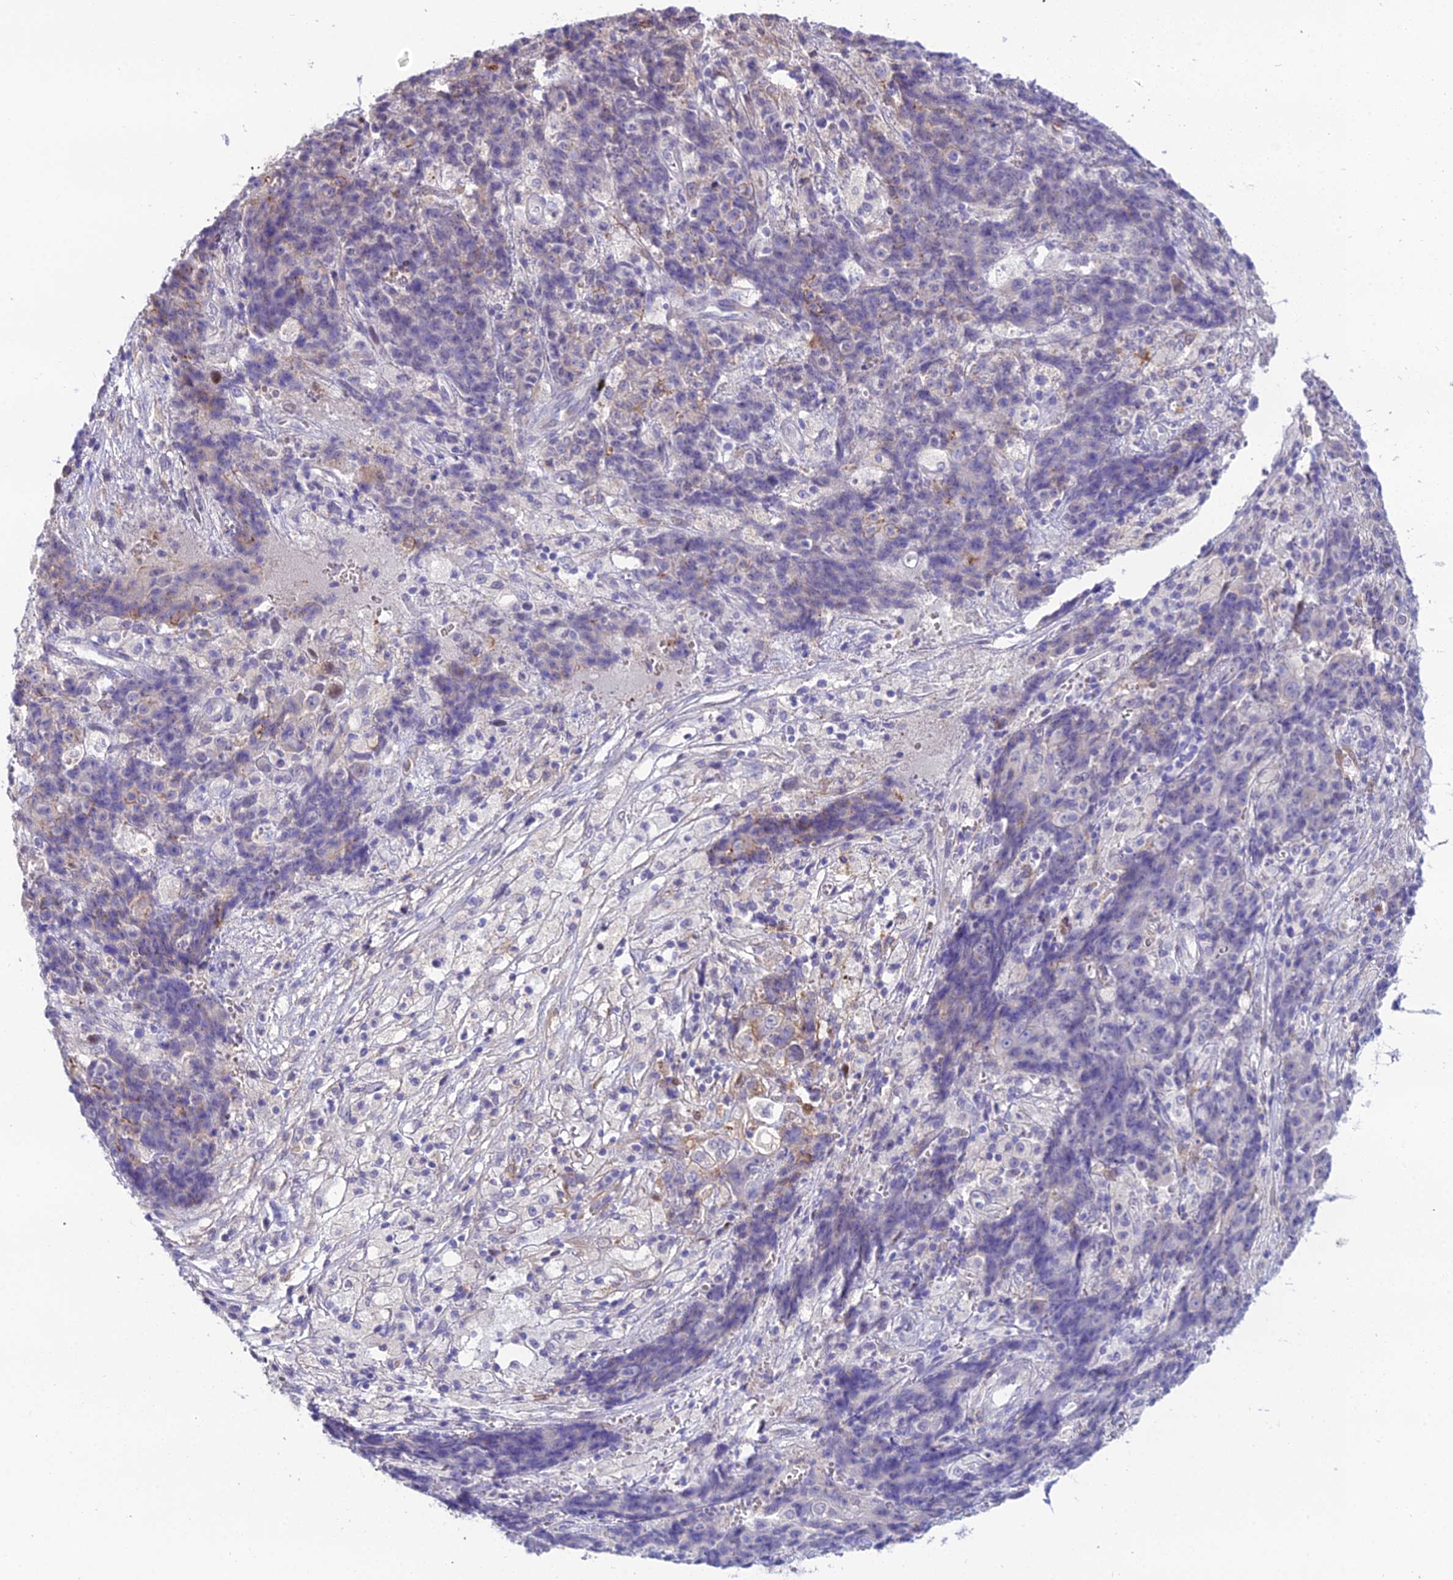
{"staining": {"intensity": "negative", "quantity": "none", "location": "none"}, "tissue": "ovarian cancer", "cell_type": "Tumor cells", "image_type": "cancer", "snomed": [{"axis": "morphology", "description": "Carcinoma, endometroid"}, {"axis": "topography", "description": "Ovary"}], "caption": "Protein analysis of ovarian cancer (endometroid carcinoma) displays no significant staining in tumor cells. Brightfield microscopy of IHC stained with DAB (brown) and hematoxylin (blue), captured at high magnification.", "gene": "MB21D2", "patient": {"sex": "female", "age": 42}}